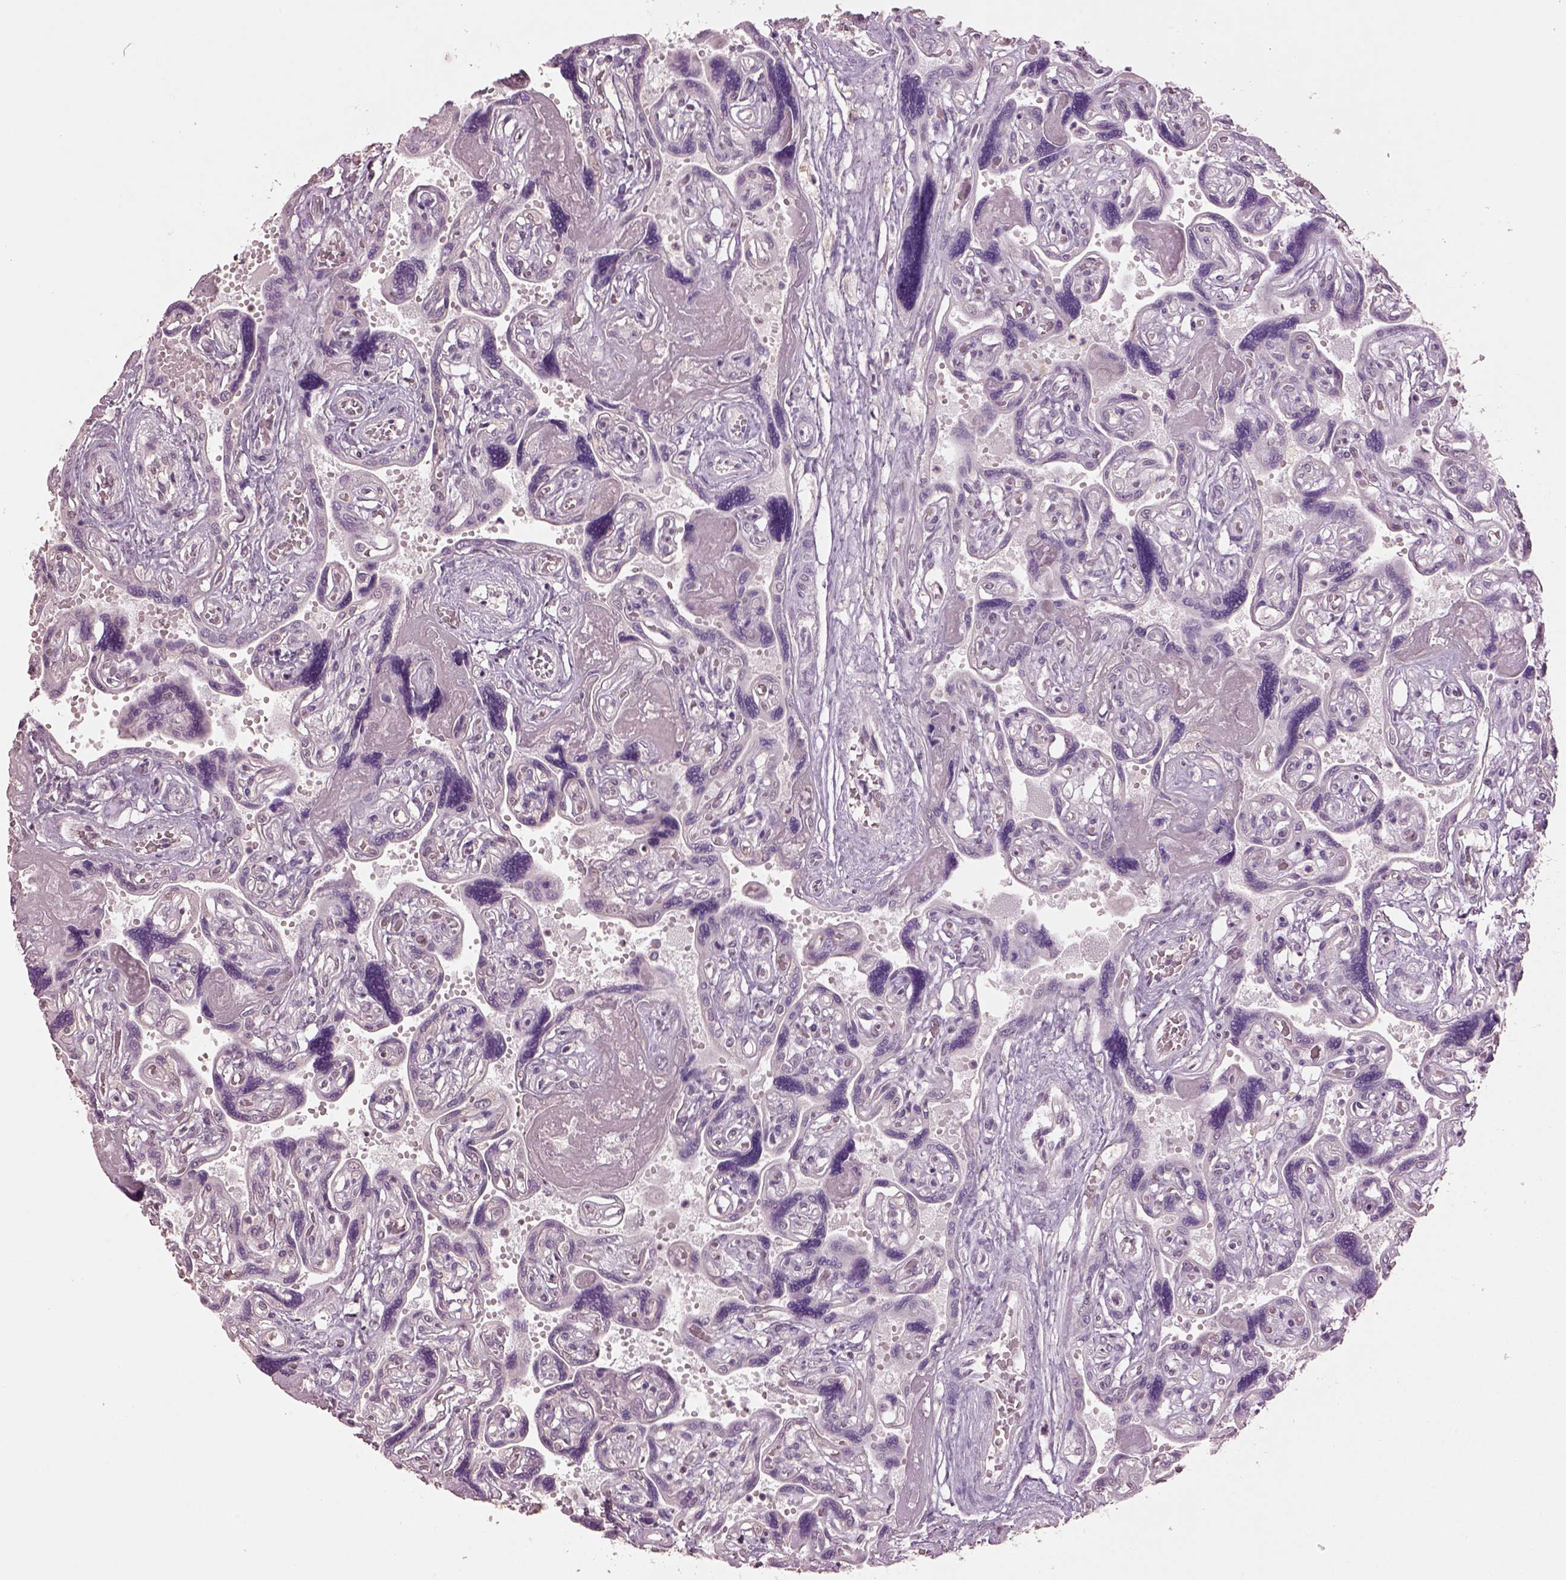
{"staining": {"intensity": "negative", "quantity": "none", "location": "none"}, "tissue": "placenta", "cell_type": "Decidual cells", "image_type": "normal", "snomed": [{"axis": "morphology", "description": "Normal tissue, NOS"}, {"axis": "topography", "description": "Placenta"}], "caption": "This is an immunohistochemistry (IHC) histopathology image of normal placenta. There is no staining in decidual cells.", "gene": "KCNIP3", "patient": {"sex": "female", "age": 32}}